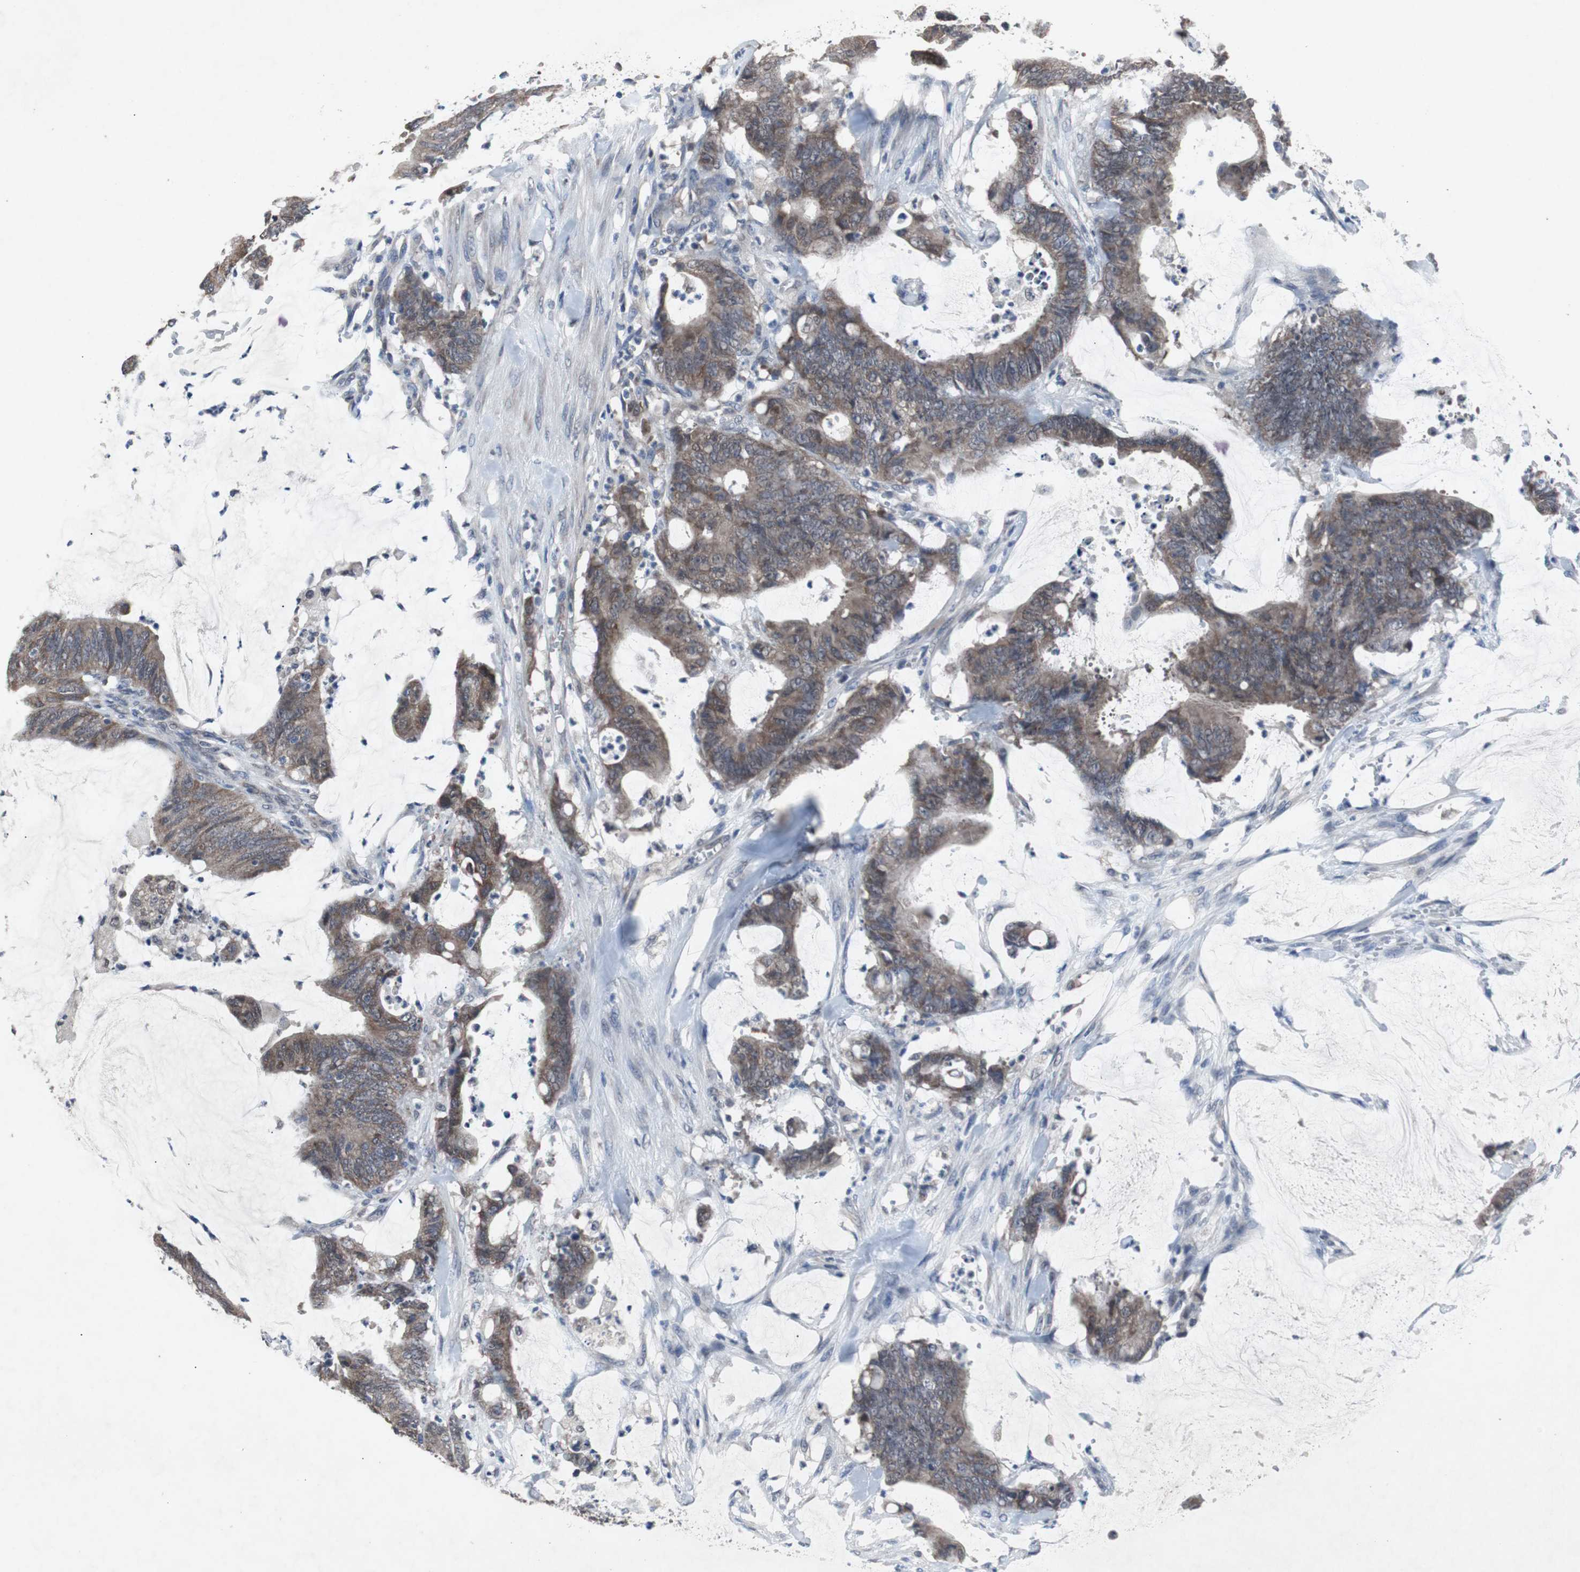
{"staining": {"intensity": "moderate", "quantity": ">75%", "location": "cytoplasmic/membranous"}, "tissue": "colorectal cancer", "cell_type": "Tumor cells", "image_type": "cancer", "snomed": [{"axis": "morphology", "description": "Adenocarcinoma, NOS"}, {"axis": "topography", "description": "Rectum"}], "caption": "Moderate cytoplasmic/membranous positivity for a protein is seen in about >75% of tumor cells of colorectal adenocarcinoma using immunohistochemistry.", "gene": "RBM47", "patient": {"sex": "female", "age": 66}}